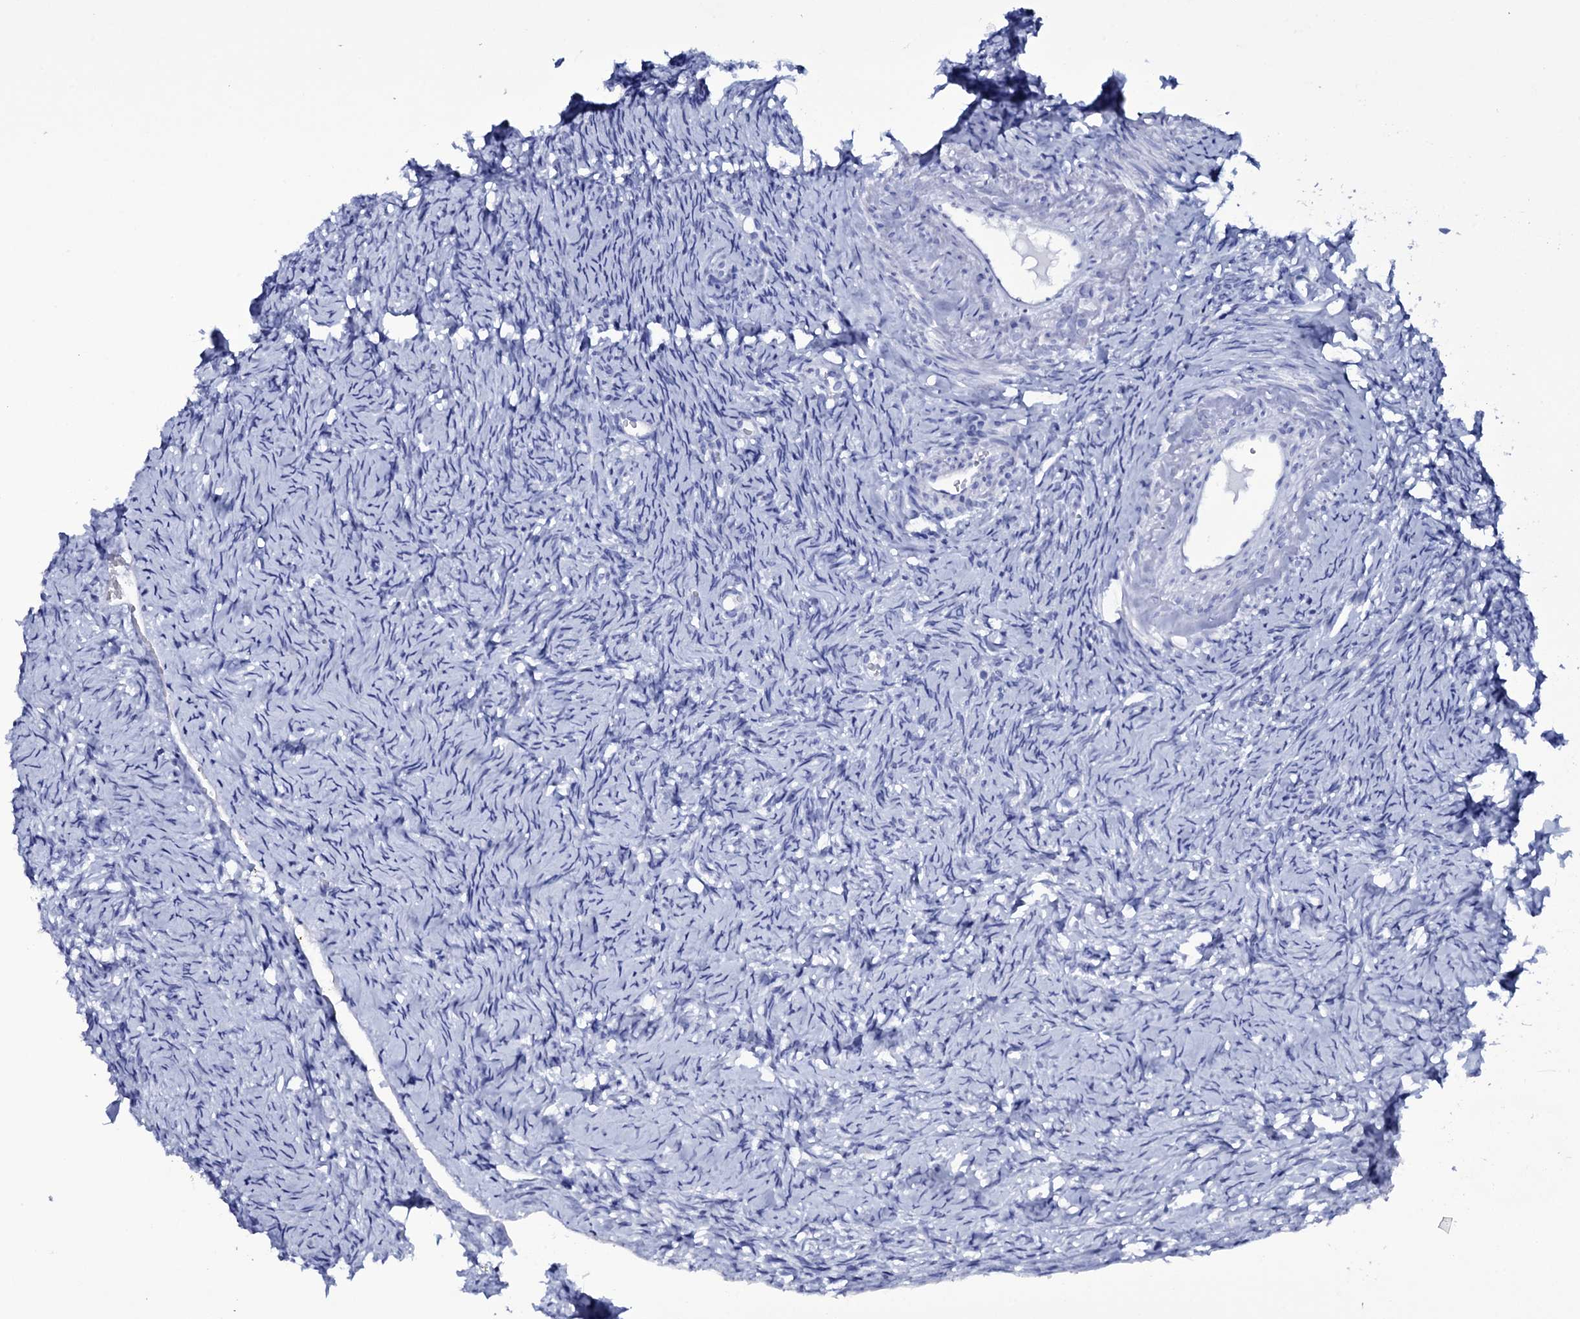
{"staining": {"intensity": "negative", "quantity": "none", "location": "none"}, "tissue": "ovary", "cell_type": "Ovarian stroma cells", "image_type": "normal", "snomed": [{"axis": "morphology", "description": "Normal tissue, NOS"}, {"axis": "topography", "description": "Ovary"}], "caption": "A high-resolution micrograph shows immunohistochemistry (IHC) staining of benign ovary, which shows no significant positivity in ovarian stroma cells.", "gene": "ITPRID2", "patient": {"sex": "female", "age": 51}}